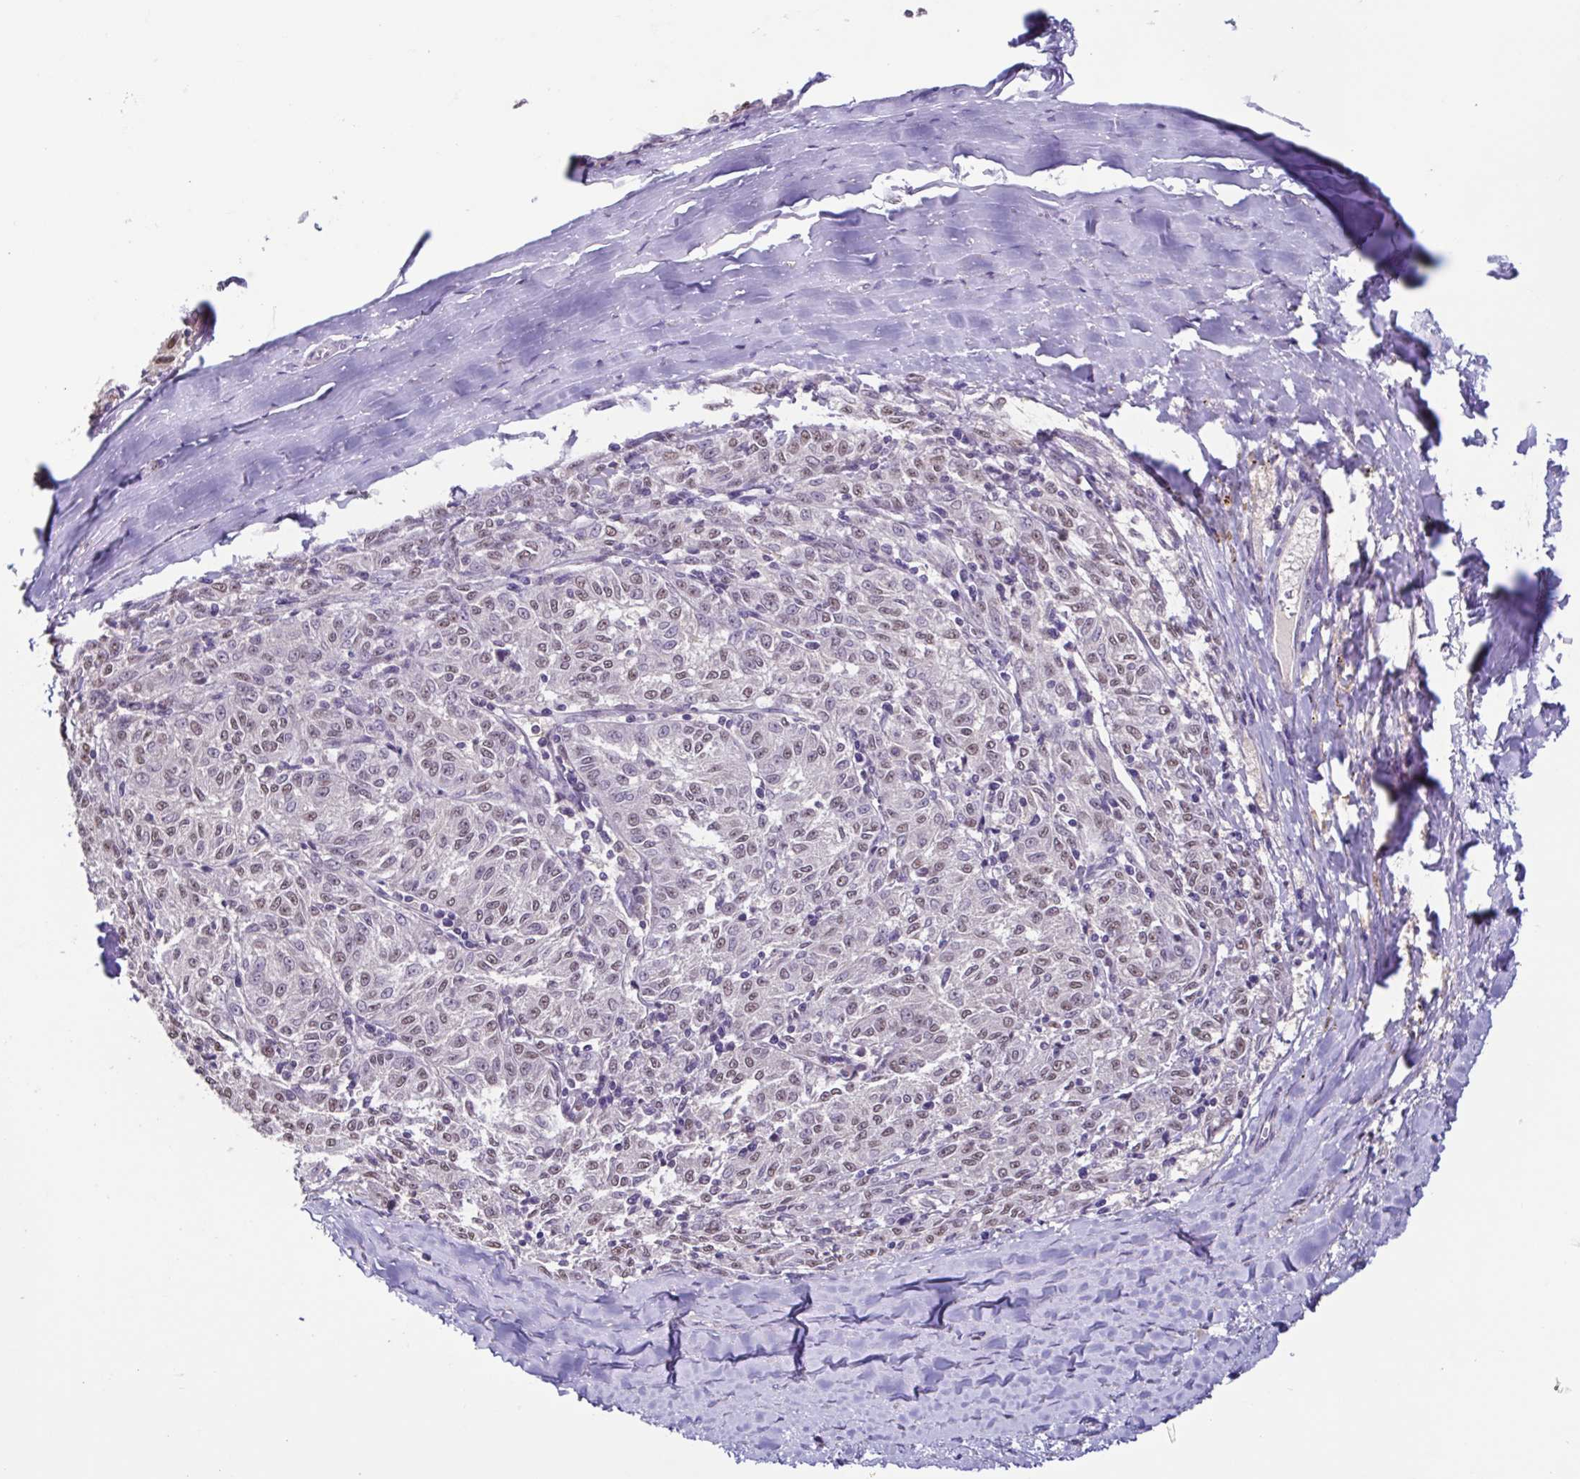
{"staining": {"intensity": "weak", "quantity": "<25%", "location": "nuclear"}, "tissue": "melanoma", "cell_type": "Tumor cells", "image_type": "cancer", "snomed": [{"axis": "morphology", "description": "Malignant melanoma, NOS"}, {"axis": "topography", "description": "Skin"}], "caption": "This is an IHC image of melanoma. There is no positivity in tumor cells.", "gene": "ACTRT3", "patient": {"sex": "female", "age": 72}}